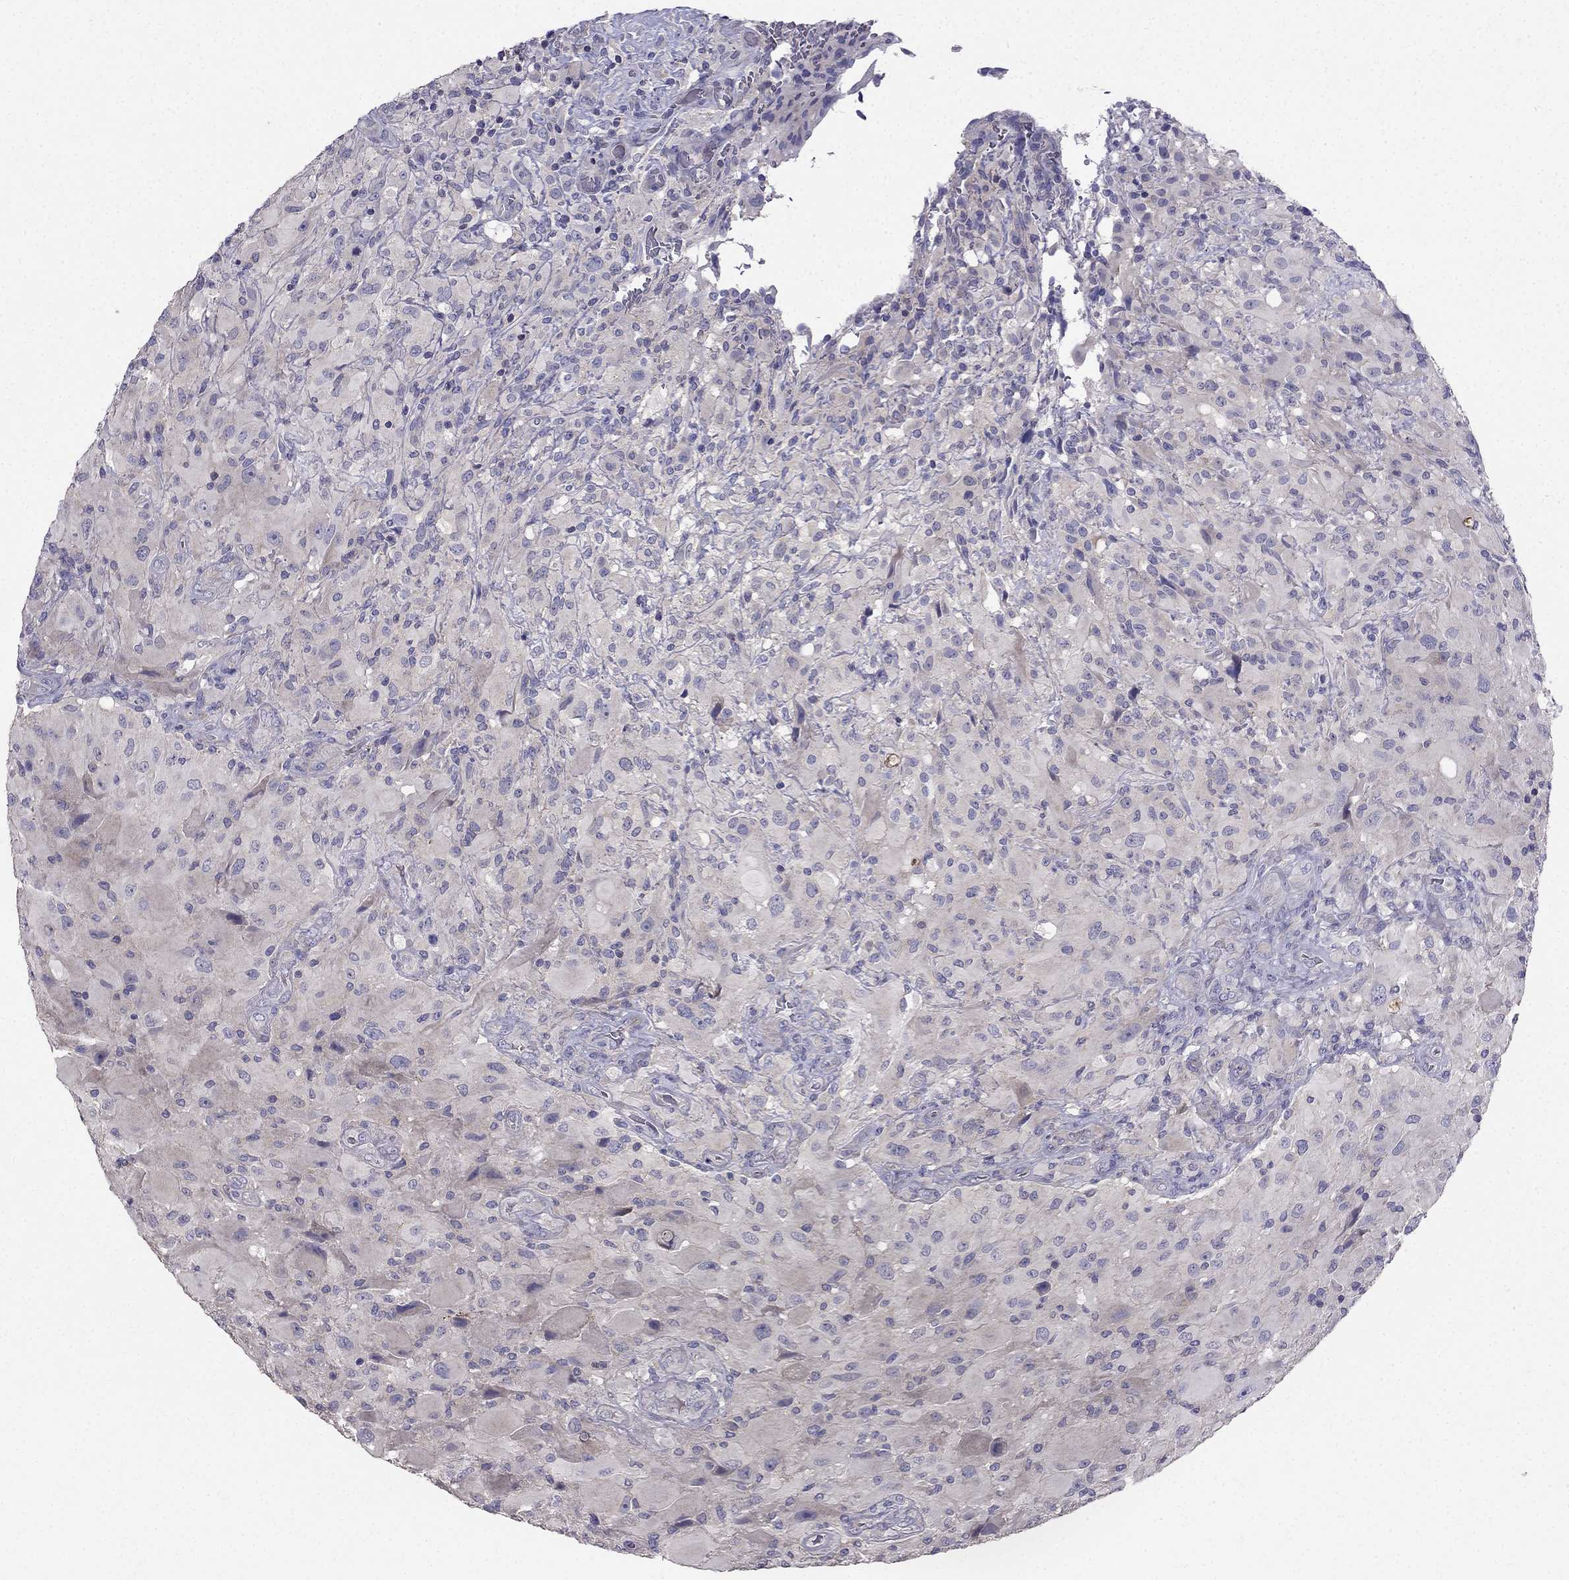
{"staining": {"intensity": "negative", "quantity": "none", "location": "none"}, "tissue": "glioma", "cell_type": "Tumor cells", "image_type": "cancer", "snomed": [{"axis": "morphology", "description": "Glioma, malignant, High grade"}, {"axis": "topography", "description": "Cerebral cortex"}], "caption": "Photomicrograph shows no significant protein positivity in tumor cells of high-grade glioma (malignant).", "gene": "AS3MT", "patient": {"sex": "male", "age": 35}}